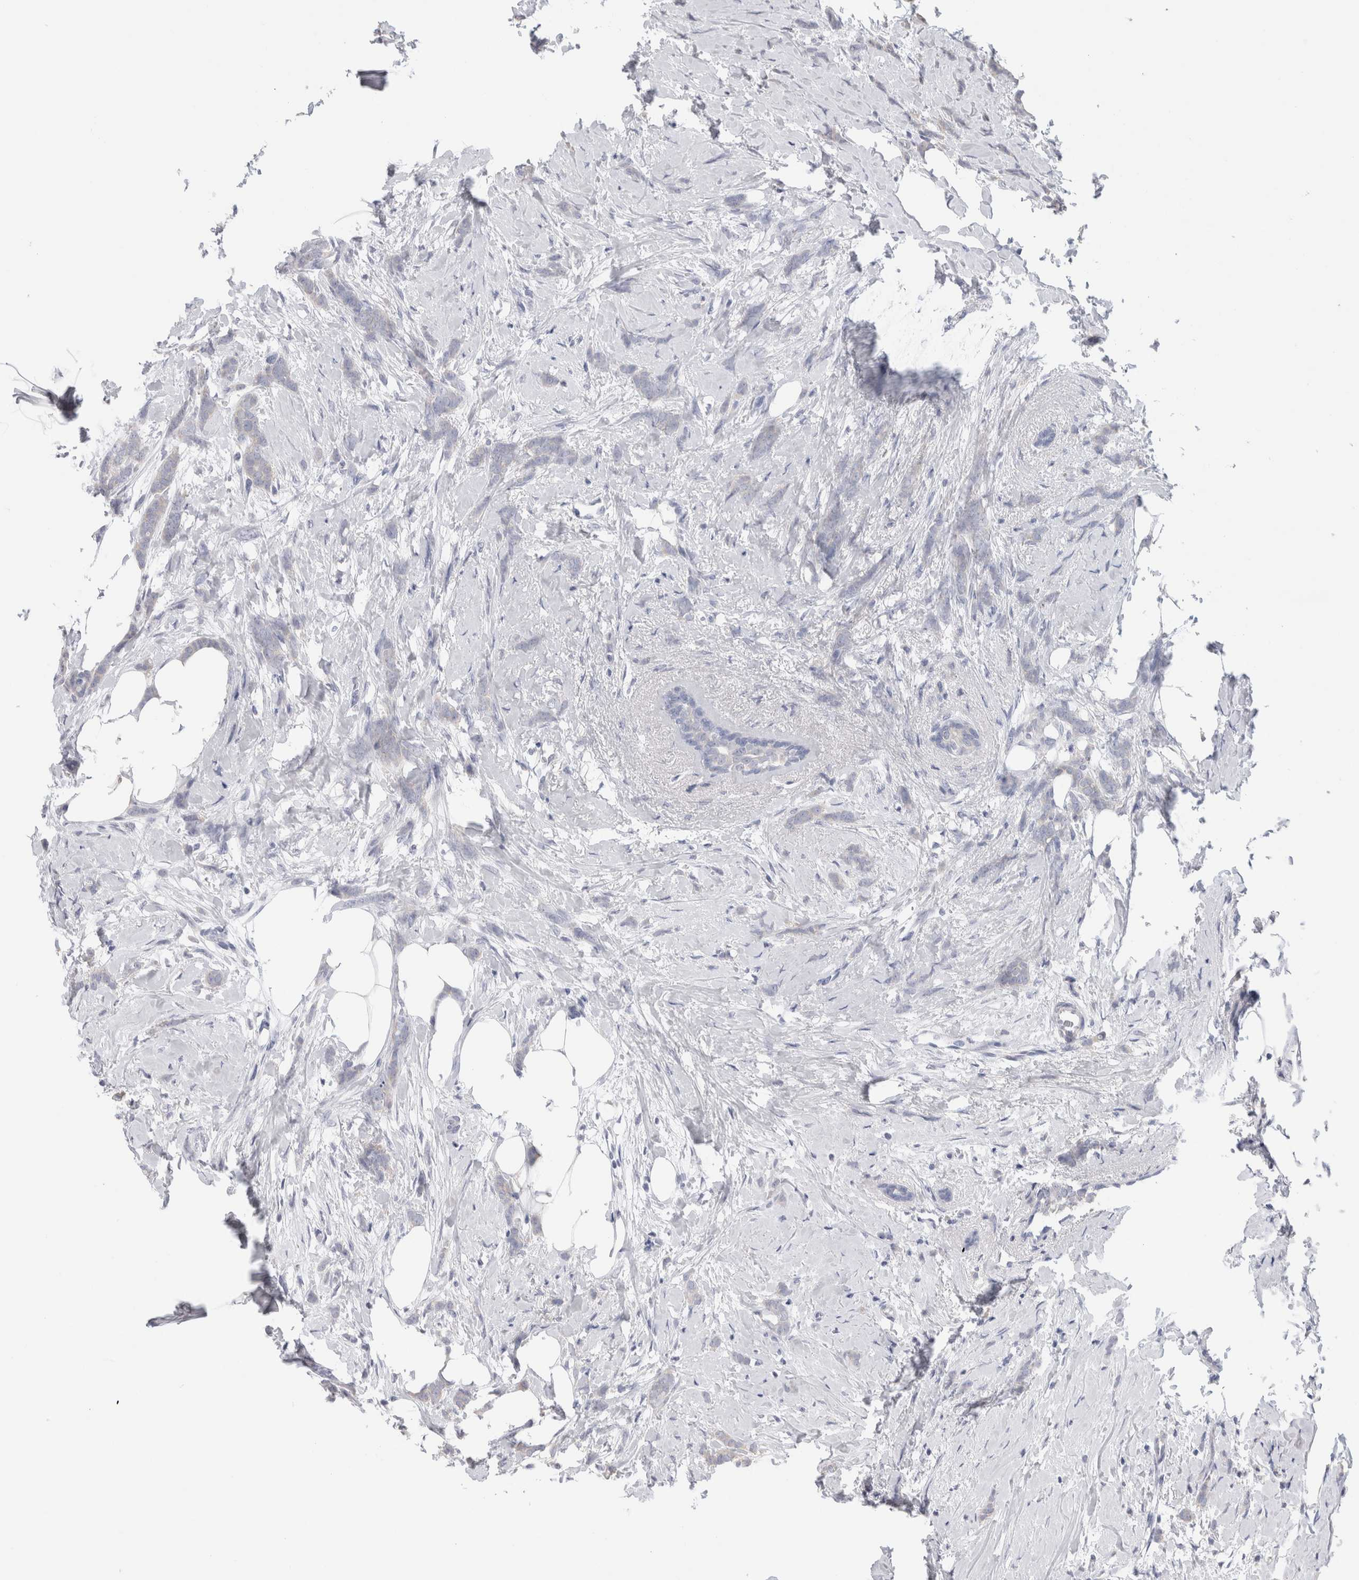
{"staining": {"intensity": "negative", "quantity": "none", "location": "none"}, "tissue": "breast cancer", "cell_type": "Tumor cells", "image_type": "cancer", "snomed": [{"axis": "morphology", "description": "Lobular carcinoma, in situ"}, {"axis": "morphology", "description": "Lobular carcinoma"}, {"axis": "topography", "description": "Breast"}], "caption": "A high-resolution photomicrograph shows immunohistochemistry staining of lobular carcinoma in situ (breast), which demonstrates no significant positivity in tumor cells.", "gene": "NDOR1", "patient": {"sex": "female", "age": 41}}